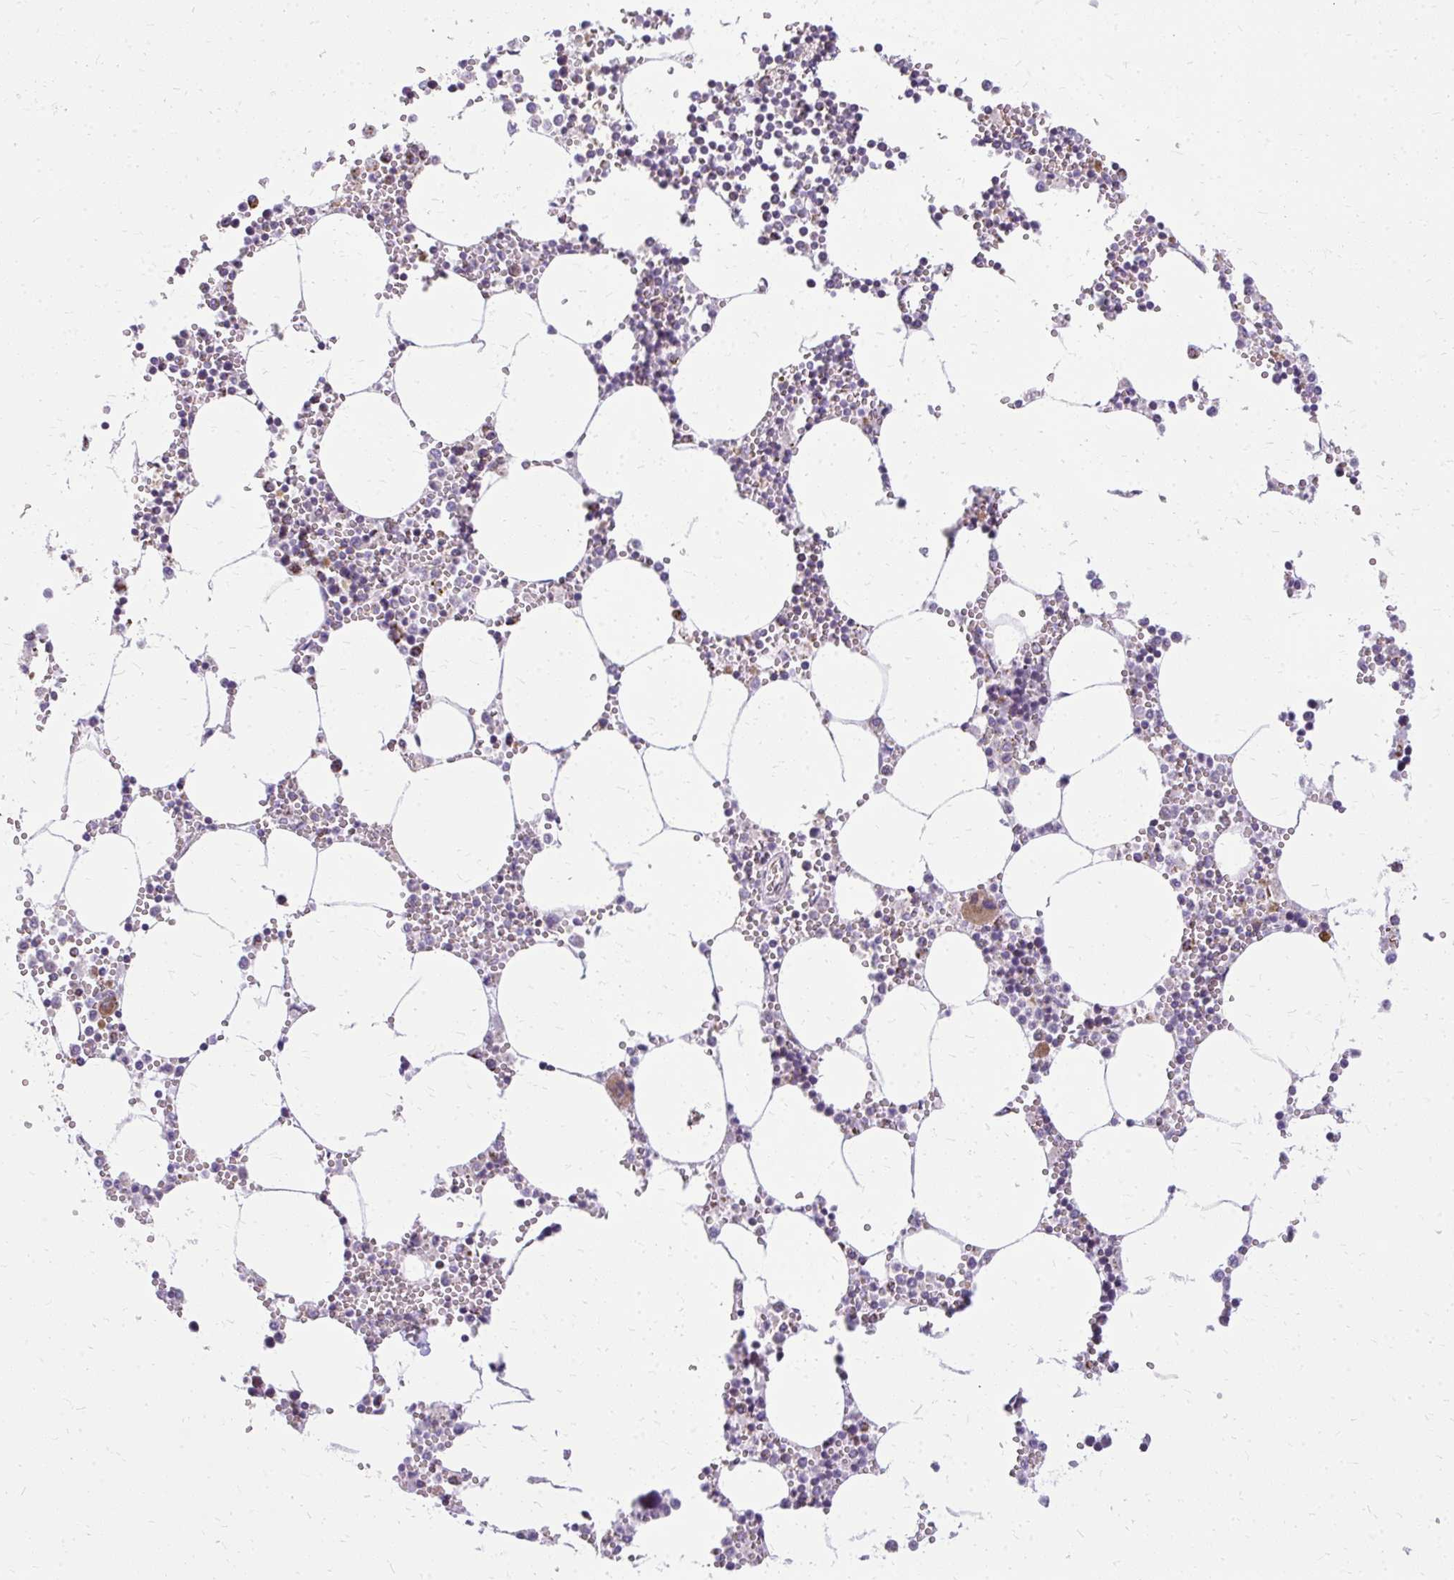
{"staining": {"intensity": "weak", "quantity": "<25%", "location": "cytoplasmic/membranous"}, "tissue": "bone marrow", "cell_type": "Hematopoietic cells", "image_type": "normal", "snomed": [{"axis": "morphology", "description": "Normal tissue, NOS"}, {"axis": "topography", "description": "Bone marrow"}], "caption": "There is no significant expression in hematopoietic cells of bone marrow. (Stains: DAB (3,3'-diaminobenzidine) IHC with hematoxylin counter stain, Microscopy: brightfield microscopy at high magnification).", "gene": "IFIT1", "patient": {"sex": "male", "age": 54}}